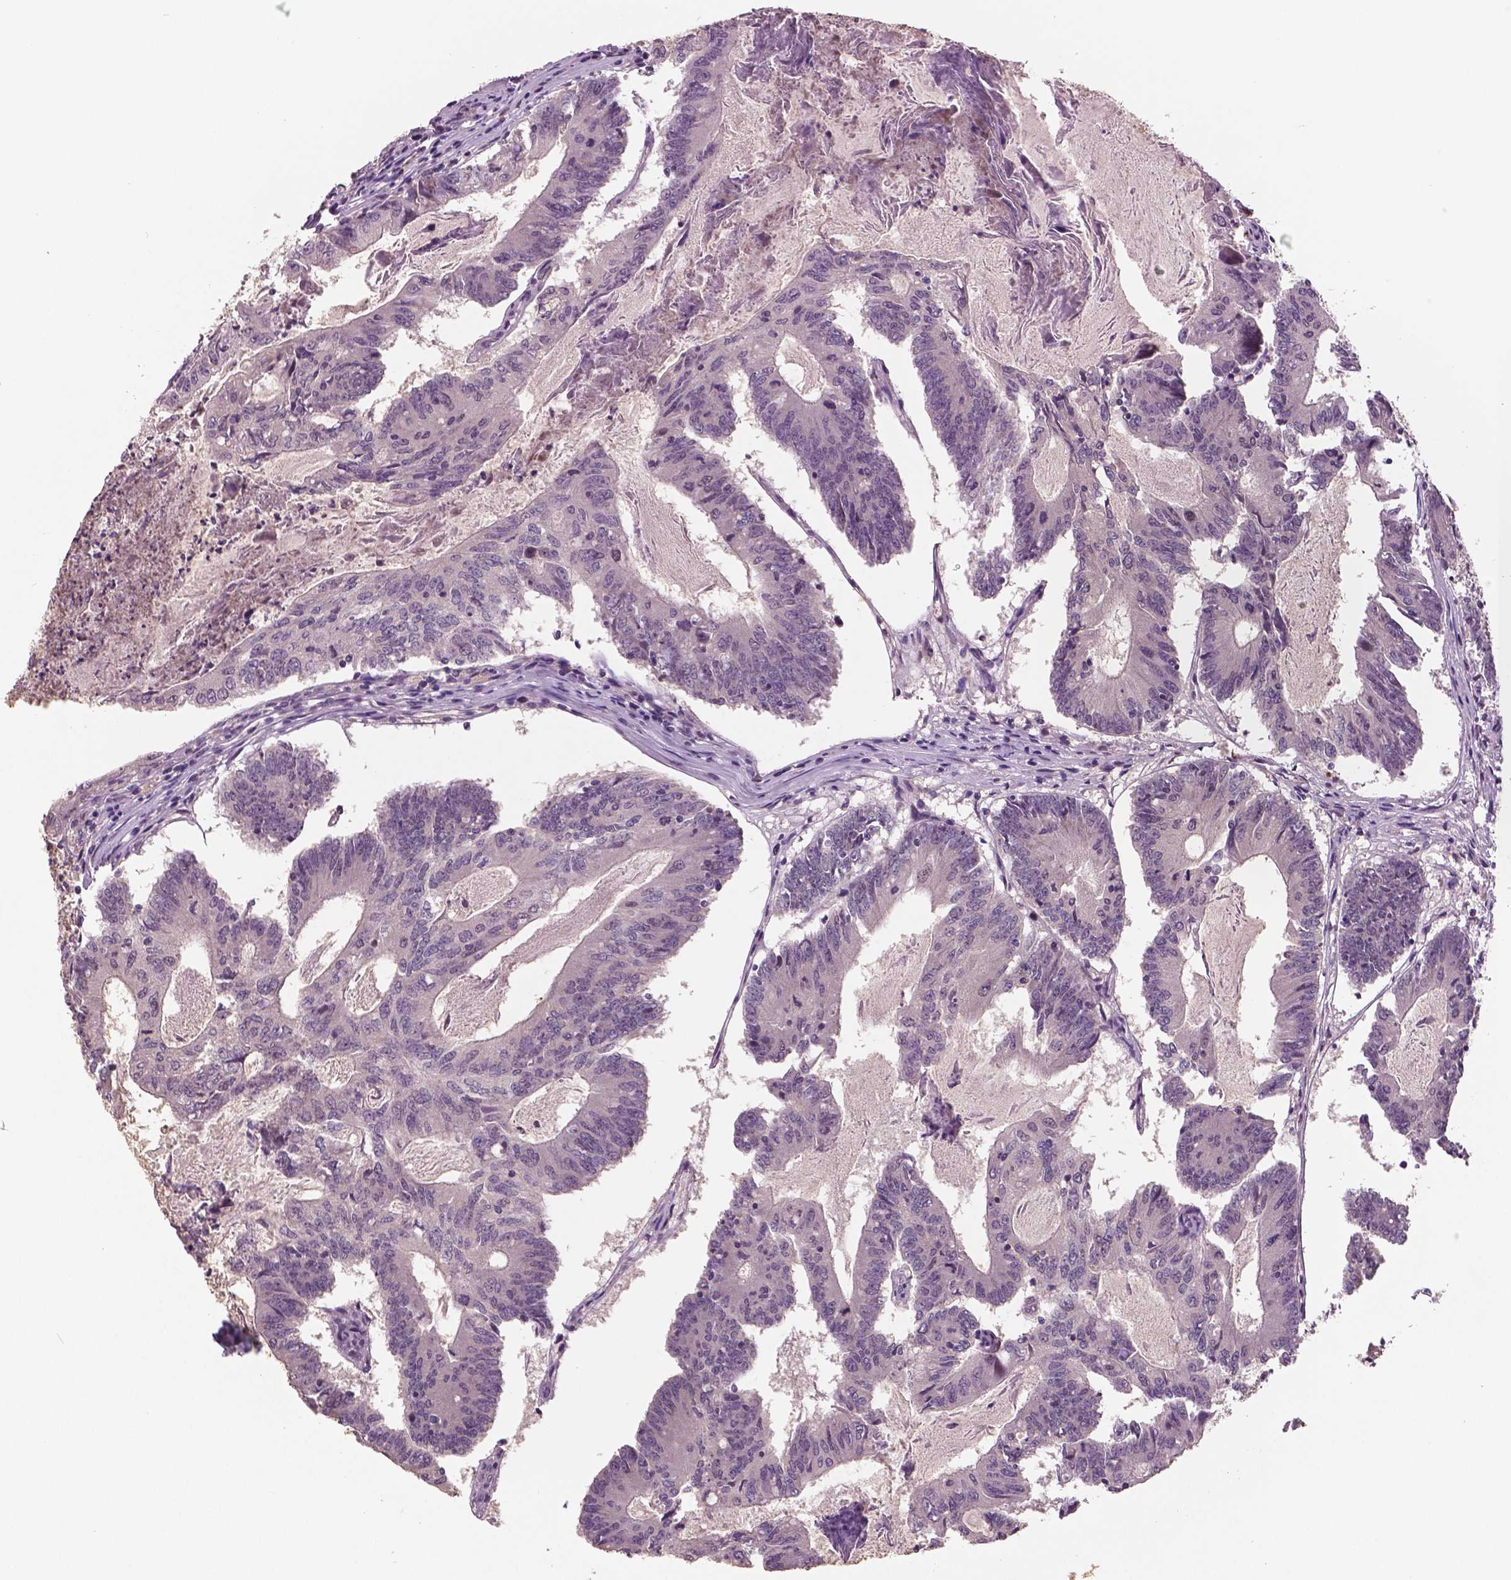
{"staining": {"intensity": "negative", "quantity": "none", "location": "none"}, "tissue": "colorectal cancer", "cell_type": "Tumor cells", "image_type": "cancer", "snomed": [{"axis": "morphology", "description": "Adenocarcinoma, NOS"}, {"axis": "topography", "description": "Colon"}], "caption": "Immunohistochemistry photomicrograph of neoplastic tissue: human colorectal cancer stained with DAB (3,3'-diaminobenzidine) reveals no significant protein expression in tumor cells. (Immunohistochemistry (ihc), brightfield microscopy, high magnification).", "gene": "MKI67", "patient": {"sex": "female", "age": 70}}